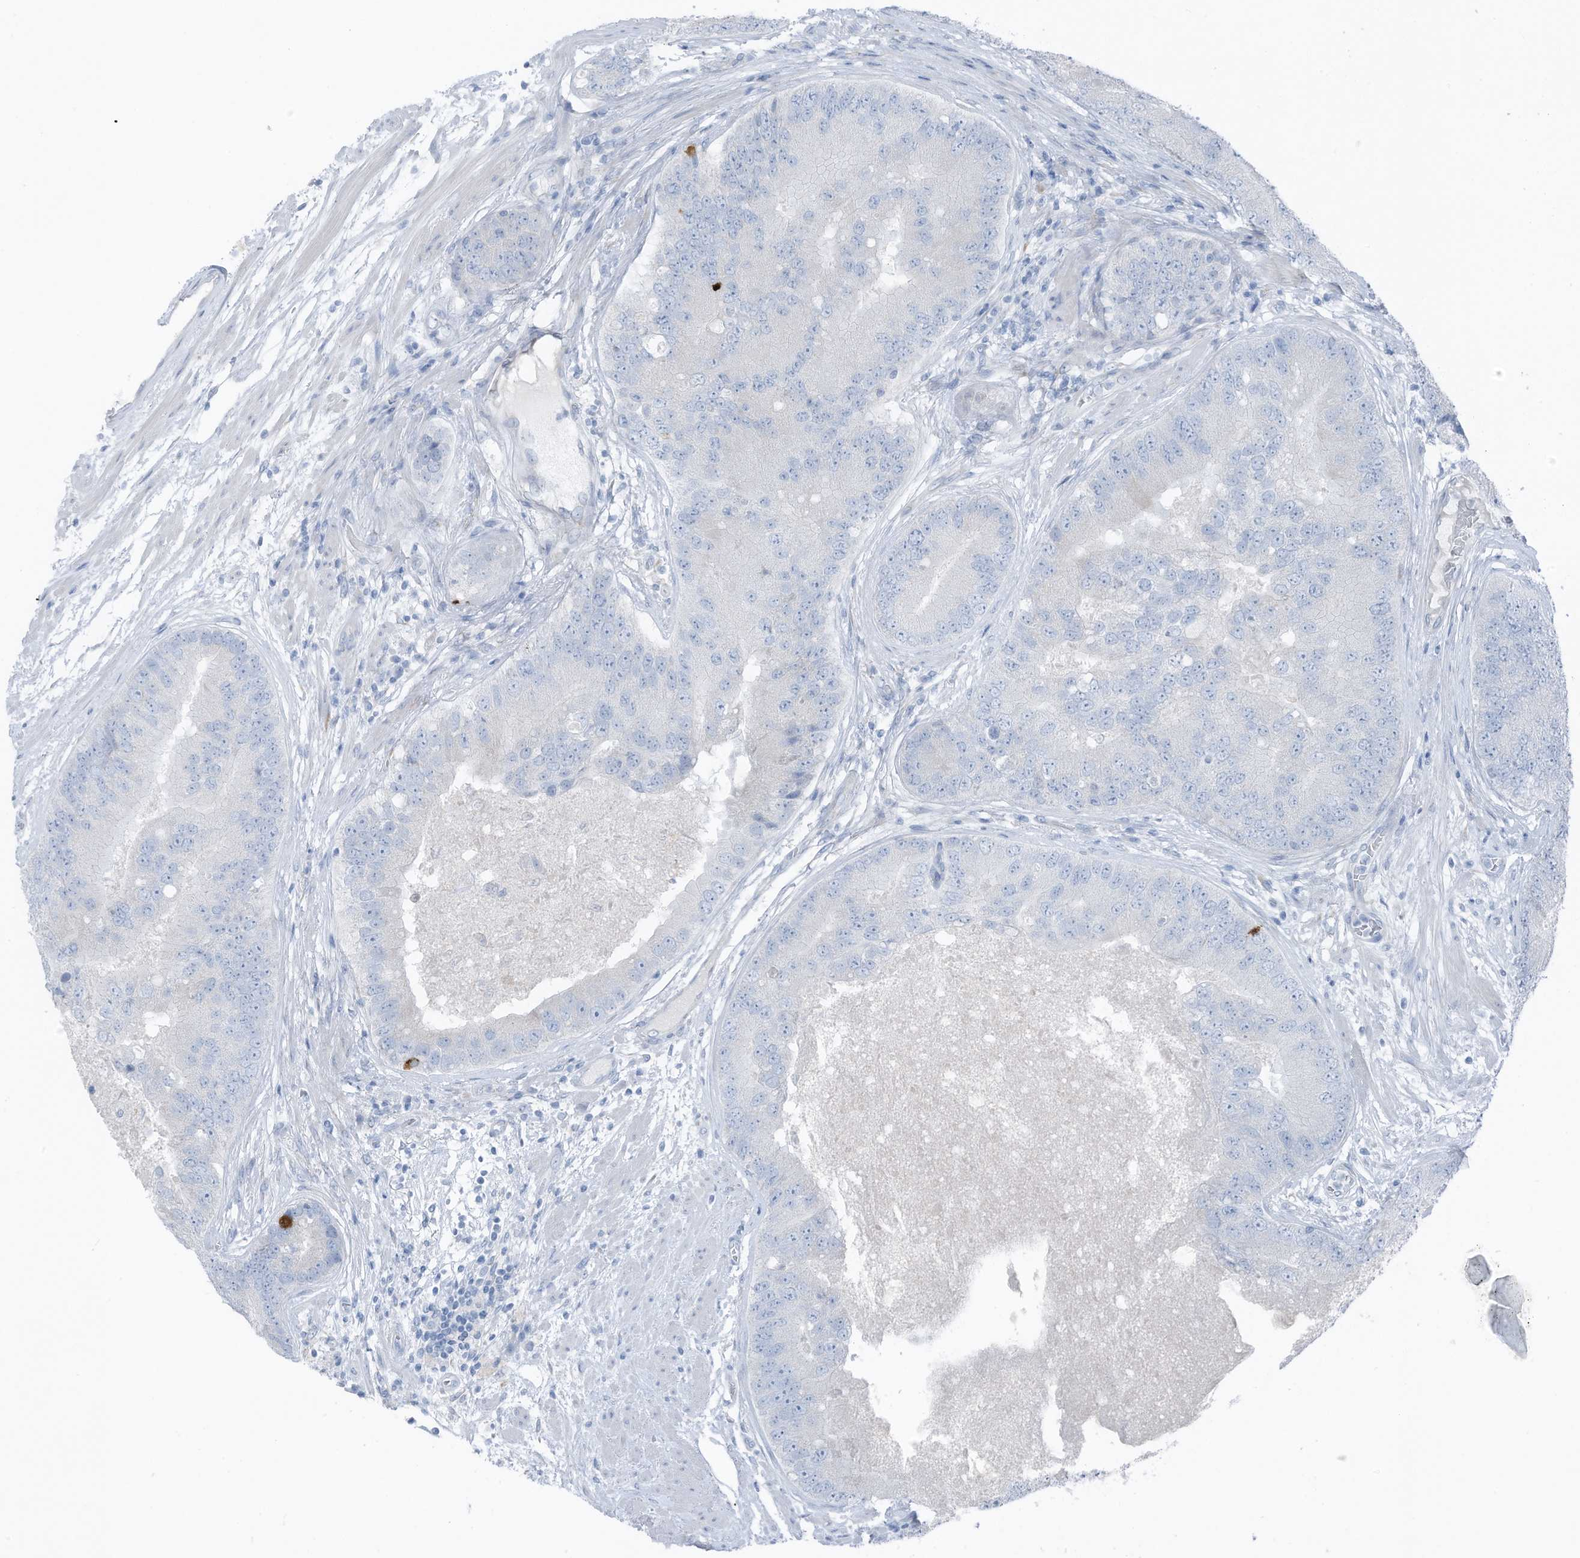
{"staining": {"intensity": "negative", "quantity": "none", "location": "none"}, "tissue": "prostate cancer", "cell_type": "Tumor cells", "image_type": "cancer", "snomed": [{"axis": "morphology", "description": "Adenocarcinoma, High grade"}, {"axis": "topography", "description": "Prostate"}], "caption": "Immunohistochemistry of human prostate adenocarcinoma (high-grade) exhibits no positivity in tumor cells.", "gene": "ARHGEF33", "patient": {"sex": "male", "age": 70}}